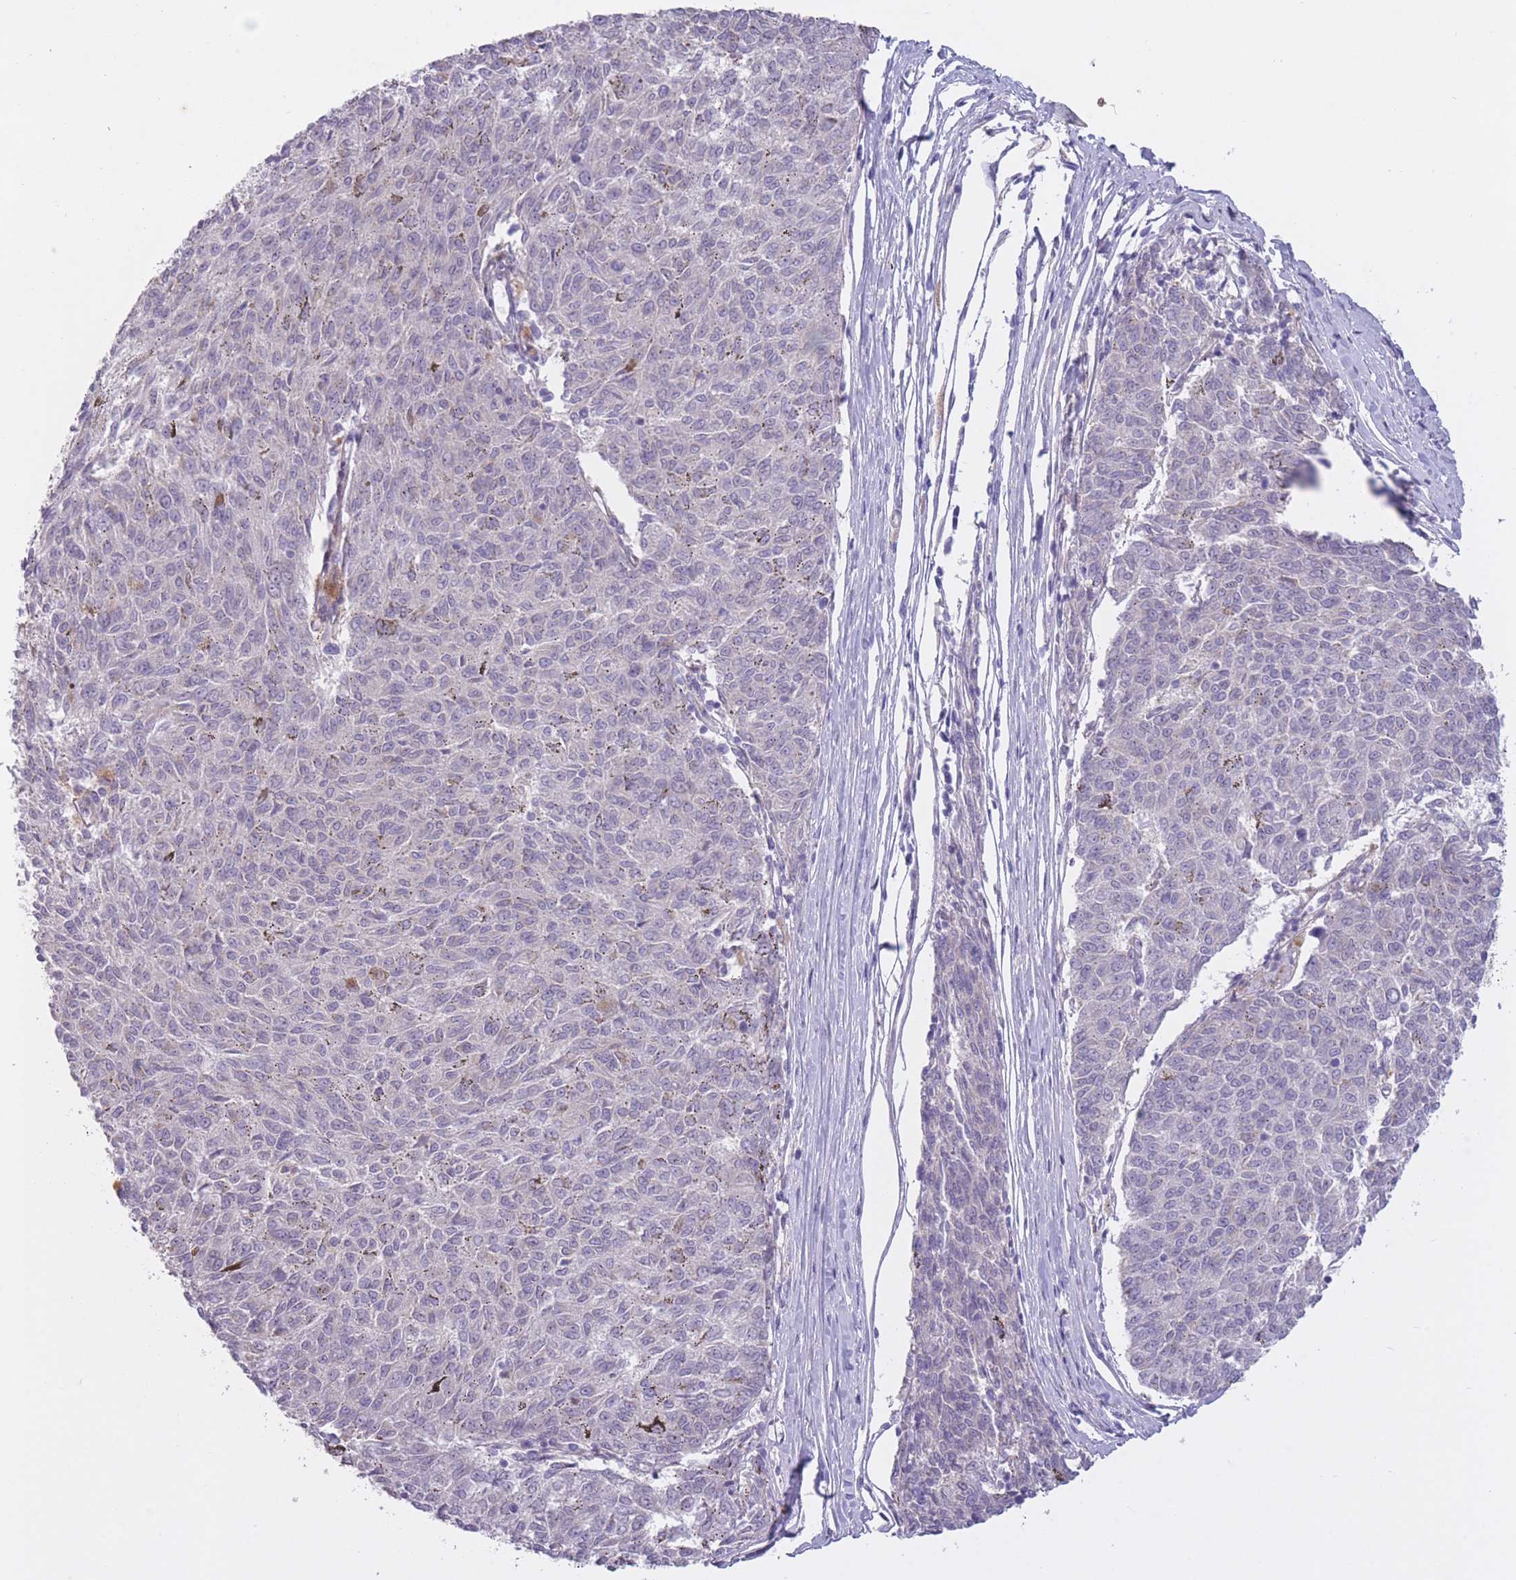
{"staining": {"intensity": "negative", "quantity": "none", "location": "none"}, "tissue": "melanoma", "cell_type": "Tumor cells", "image_type": "cancer", "snomed": [{"axis": "morphology", "description": "Malignant melanoma, NOS"}, {"axis": "topography", "description": "Skin"}], "caption": "This is a histopathology image of immunohistochemistry staining of malignant melanoma, which shows no expression in tumor cells. (Brightfield microscopy of DAB (3,3'-diaminobenzidine) immunohistochemistry (IHC) at high magnification).", "gene": "ARPIN", "patient": {"sex": "female", "age": 72}}